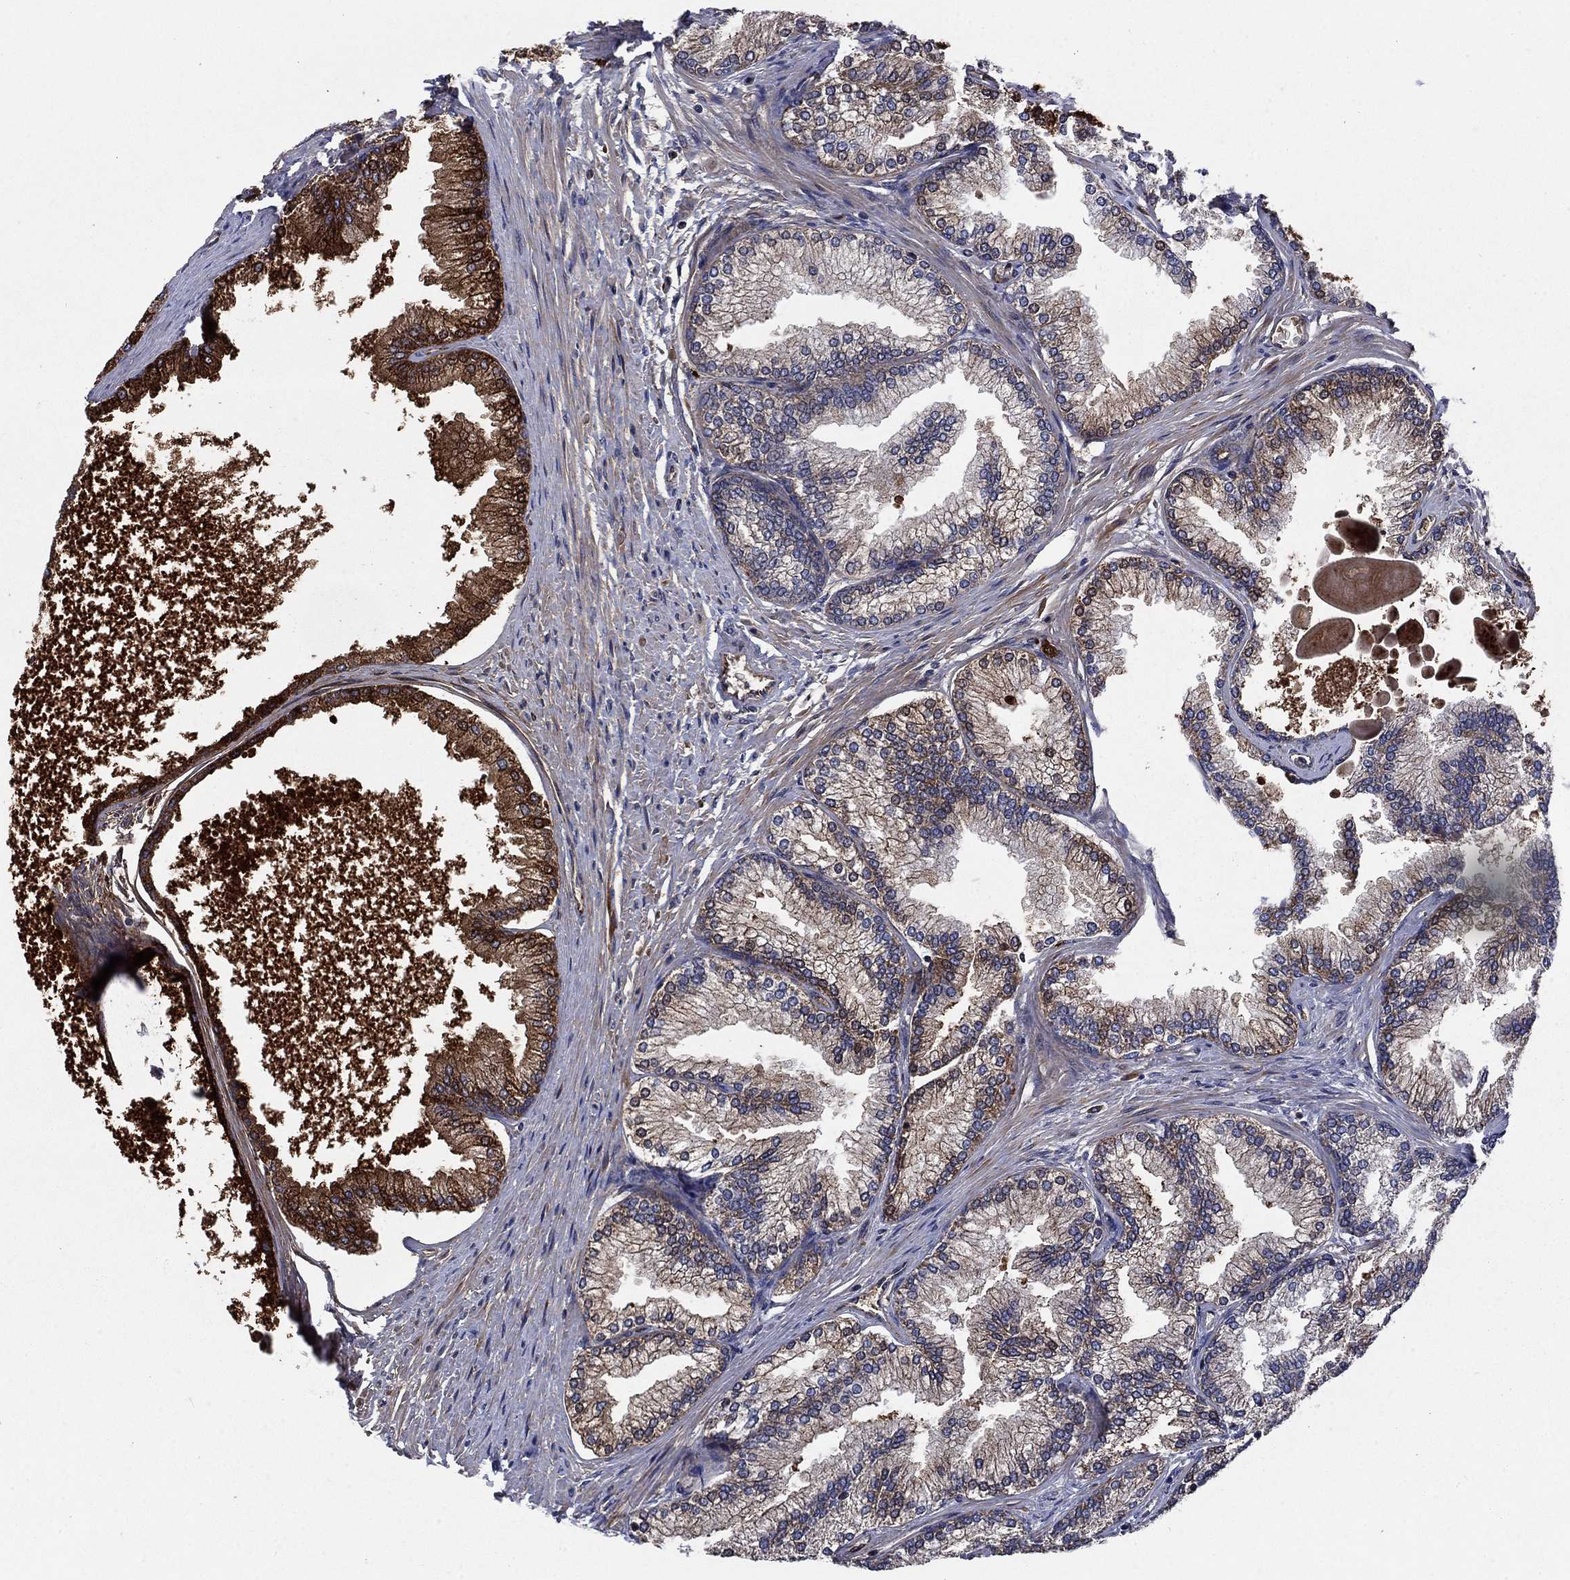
{"staining": {"intensity": "strong", "quantity": "<25%", "location": "cytoplasmic/membranous"}, "tissue": "prostate", "cell_type": "Glandular cells", "image_type": "normal", "snomed": [{"axis": "morphology", "description": "Normal tissue, NOS"}, {"axis": "topography", "description": "Prostate"}], "caption": "Protein staining of benign prostate displays strong cytoplasmic/membranous positivity in approximately <25% of glandular cells. (brown staining indicates protein expression, while blue staining denotes nuclei).", "gene": "NDUFC1", "patient": {"sex": "male", "age": 72}}